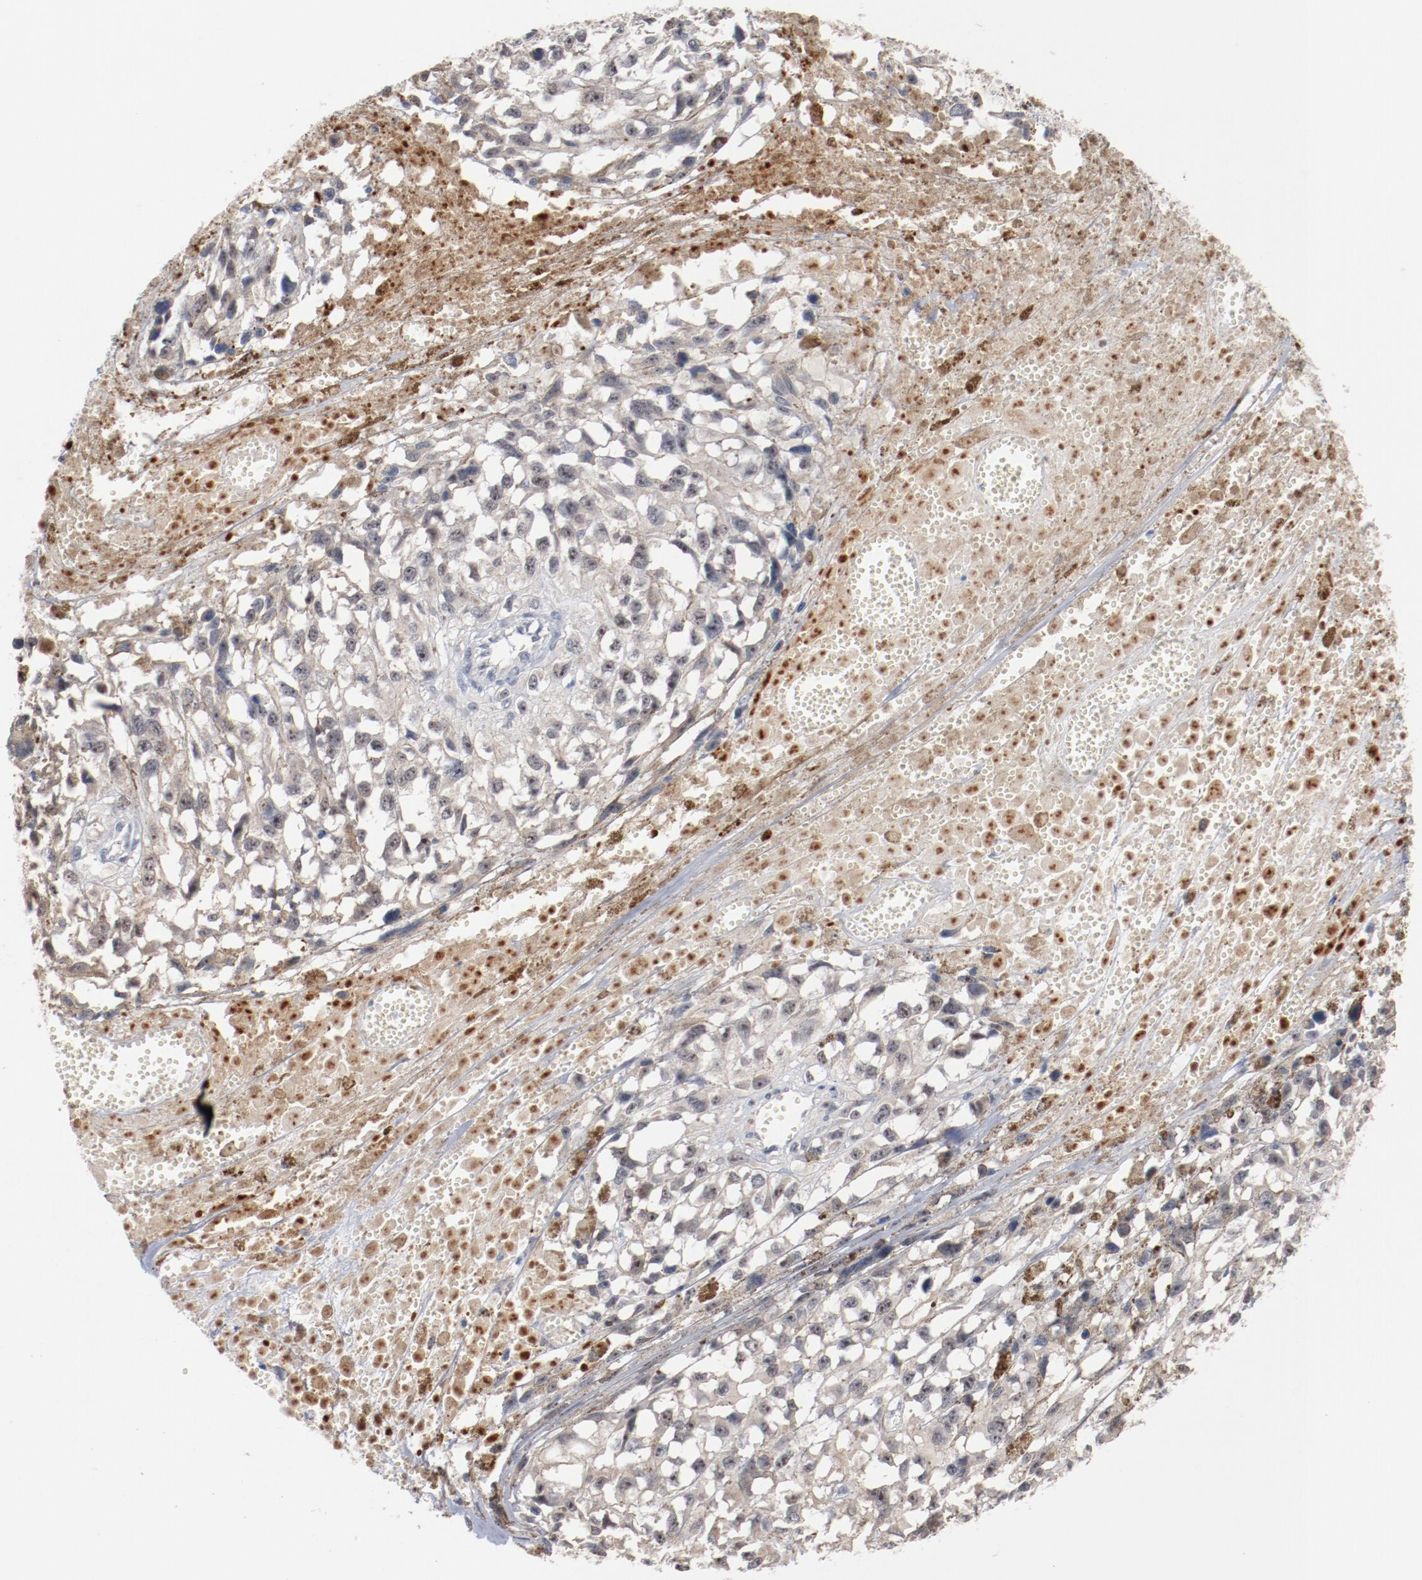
{"staining": {"intensity": "negative", "quantity": "none", "location": "none"}, "tissue": "melanoma", "cell_type": "Tumor cells", "image_type": "cancer", "snomed": [{"axis": "morphology", "description": "Malignant melanoma, Metastatic site"}, {"axis": "topography", "description": "Lymph node"}], "caption": "There is no significant positivity in tumor cells of malignant melanoma (metastatic site). Nuclei are stained in blue.", "gene": "ERICH1", "patient": {"sex": "male", "age": 59}}